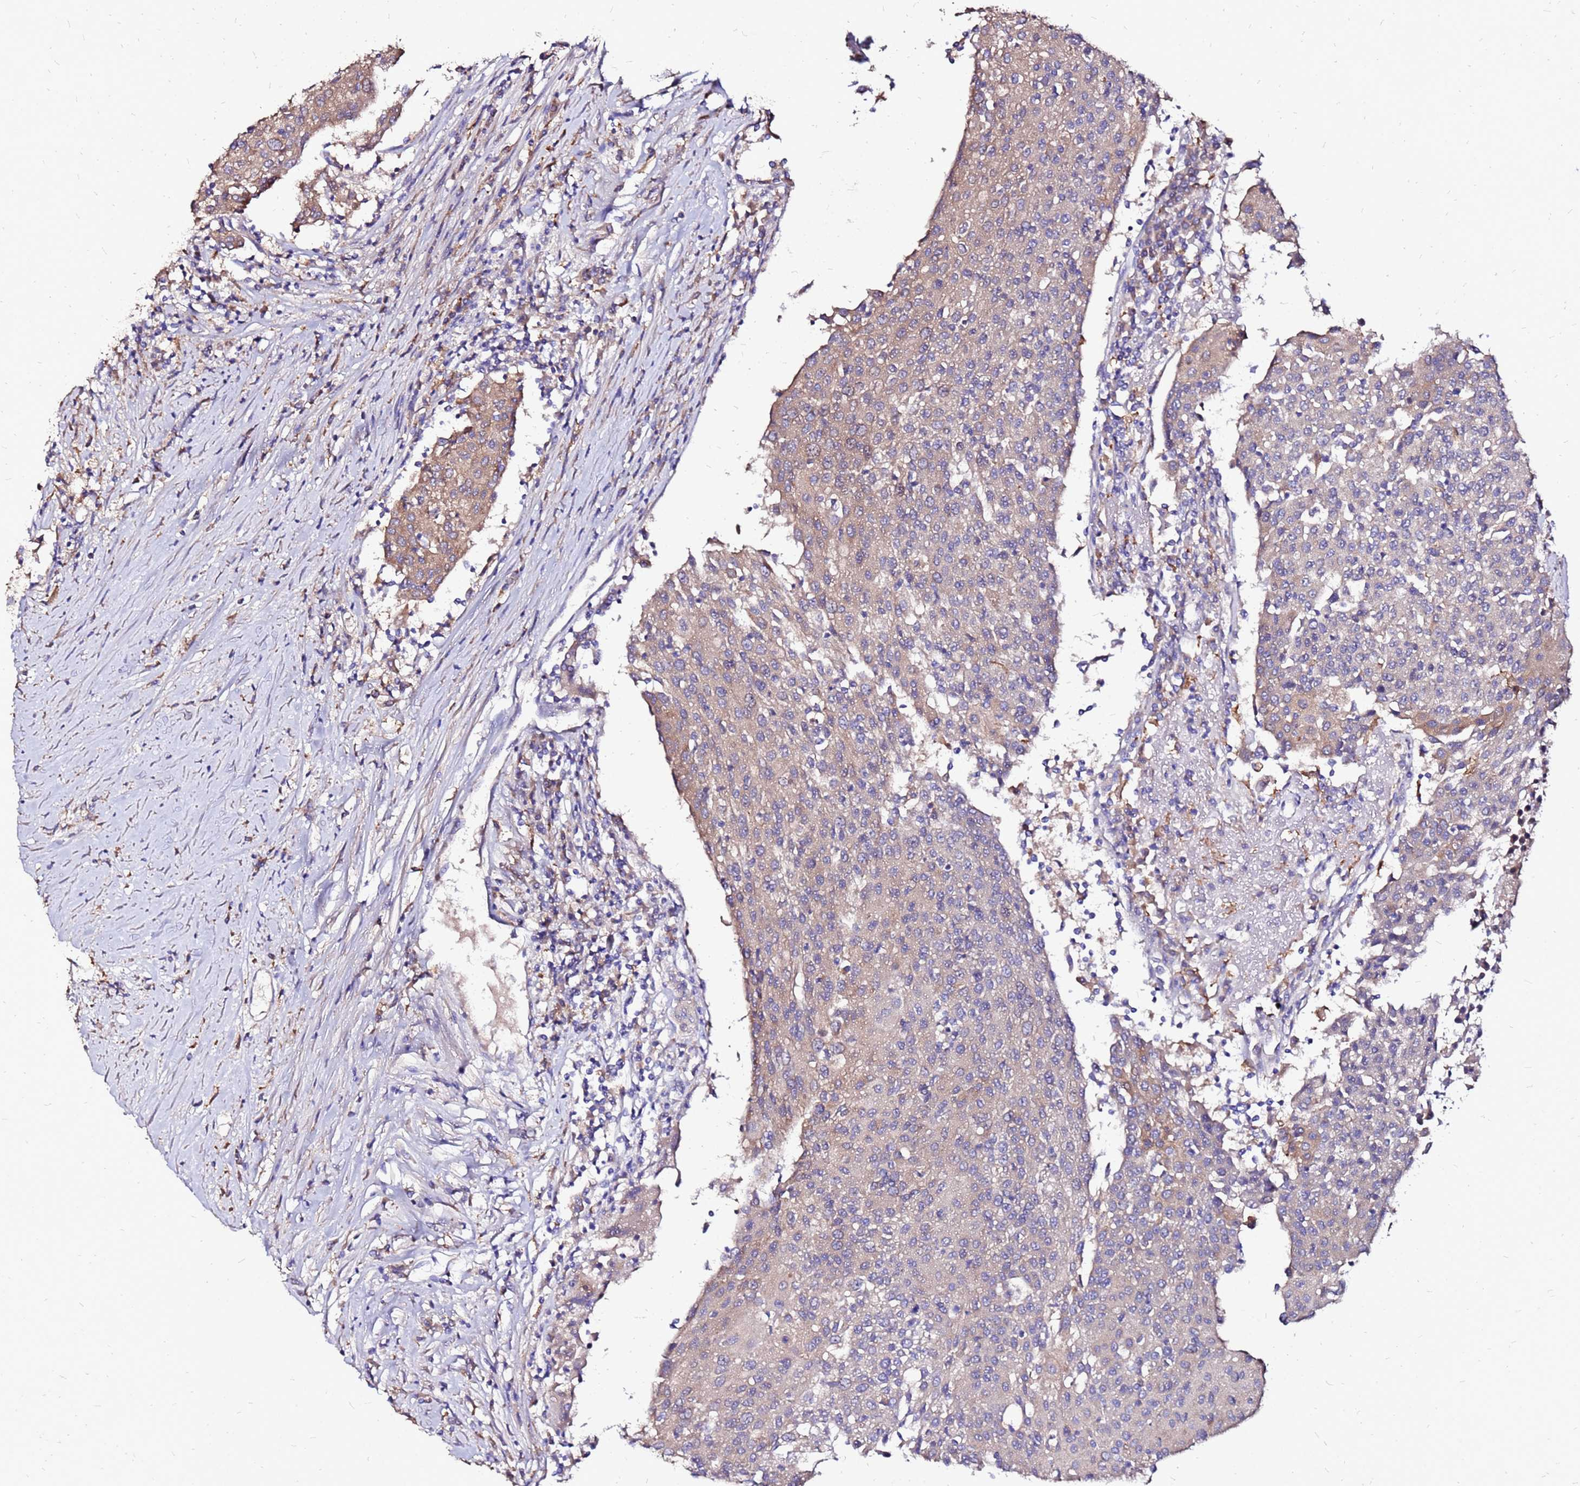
{"staining": {"intensity": "weak", "quantity": "25%-75%", "location": "cytoplasmic/membranous"}, "tissue": "urothelial cancer", "cell_type": "Tumor cells", "image_type": "cancer", "snomed": [{"axis": "morphology", "description": "Urothelial carcinoma, High grade"}, {"axis": "topography", "description": "Urinary bladder"}], "caption": "Approximately 25%-75% of tumor cells in human urothelial cancer exhibit weak cytoplasmic/membranous protein staining as visualized by brown immunohistochemical staining.", "gene": "ARHGEF5", "patient": {"sex": "female", "age": 85}}